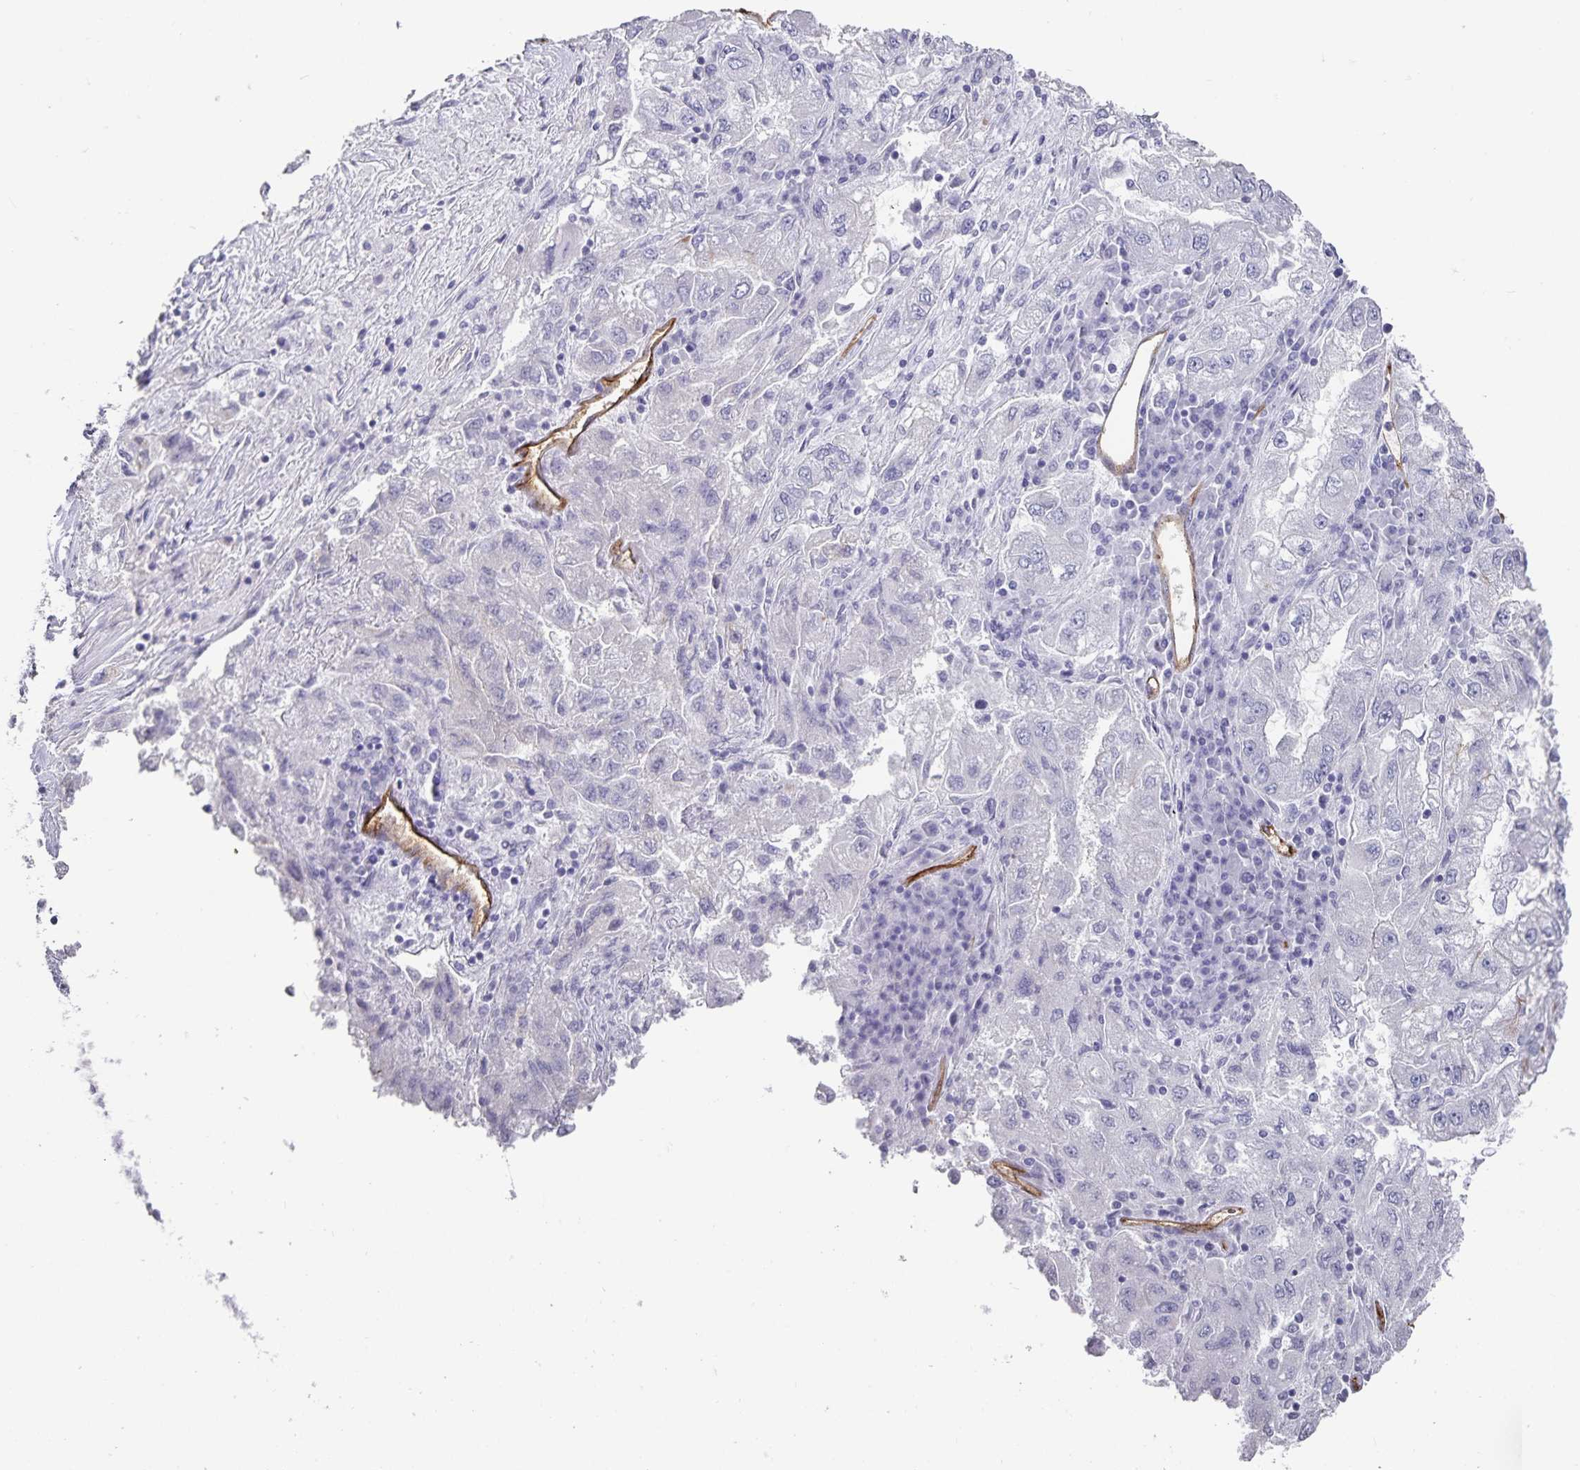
{"staining": {"intensity": "negative", "quantity": "none", "location": "none"}, "tissue": "lung cancer", "cell_type": "Tumor cells", "image_type": "cancer", "snomed": [{"axis": "morphology", "description": "Adenocarcinoma, NOS"}, {"axis": "morphology", "description": "Adenocarcinoma primary or metastatic"}, {"axis": "topography", "description": "Lung"}], "caption": "This image is of adenocarcinoma (lung) stained with immunohistochemistry to label a protein in brown with the nuclei are counter-stained blue. There is no staining in tumor cells.", "gene": "PODXL", "patient": {"sex": "male", "age": 74}}